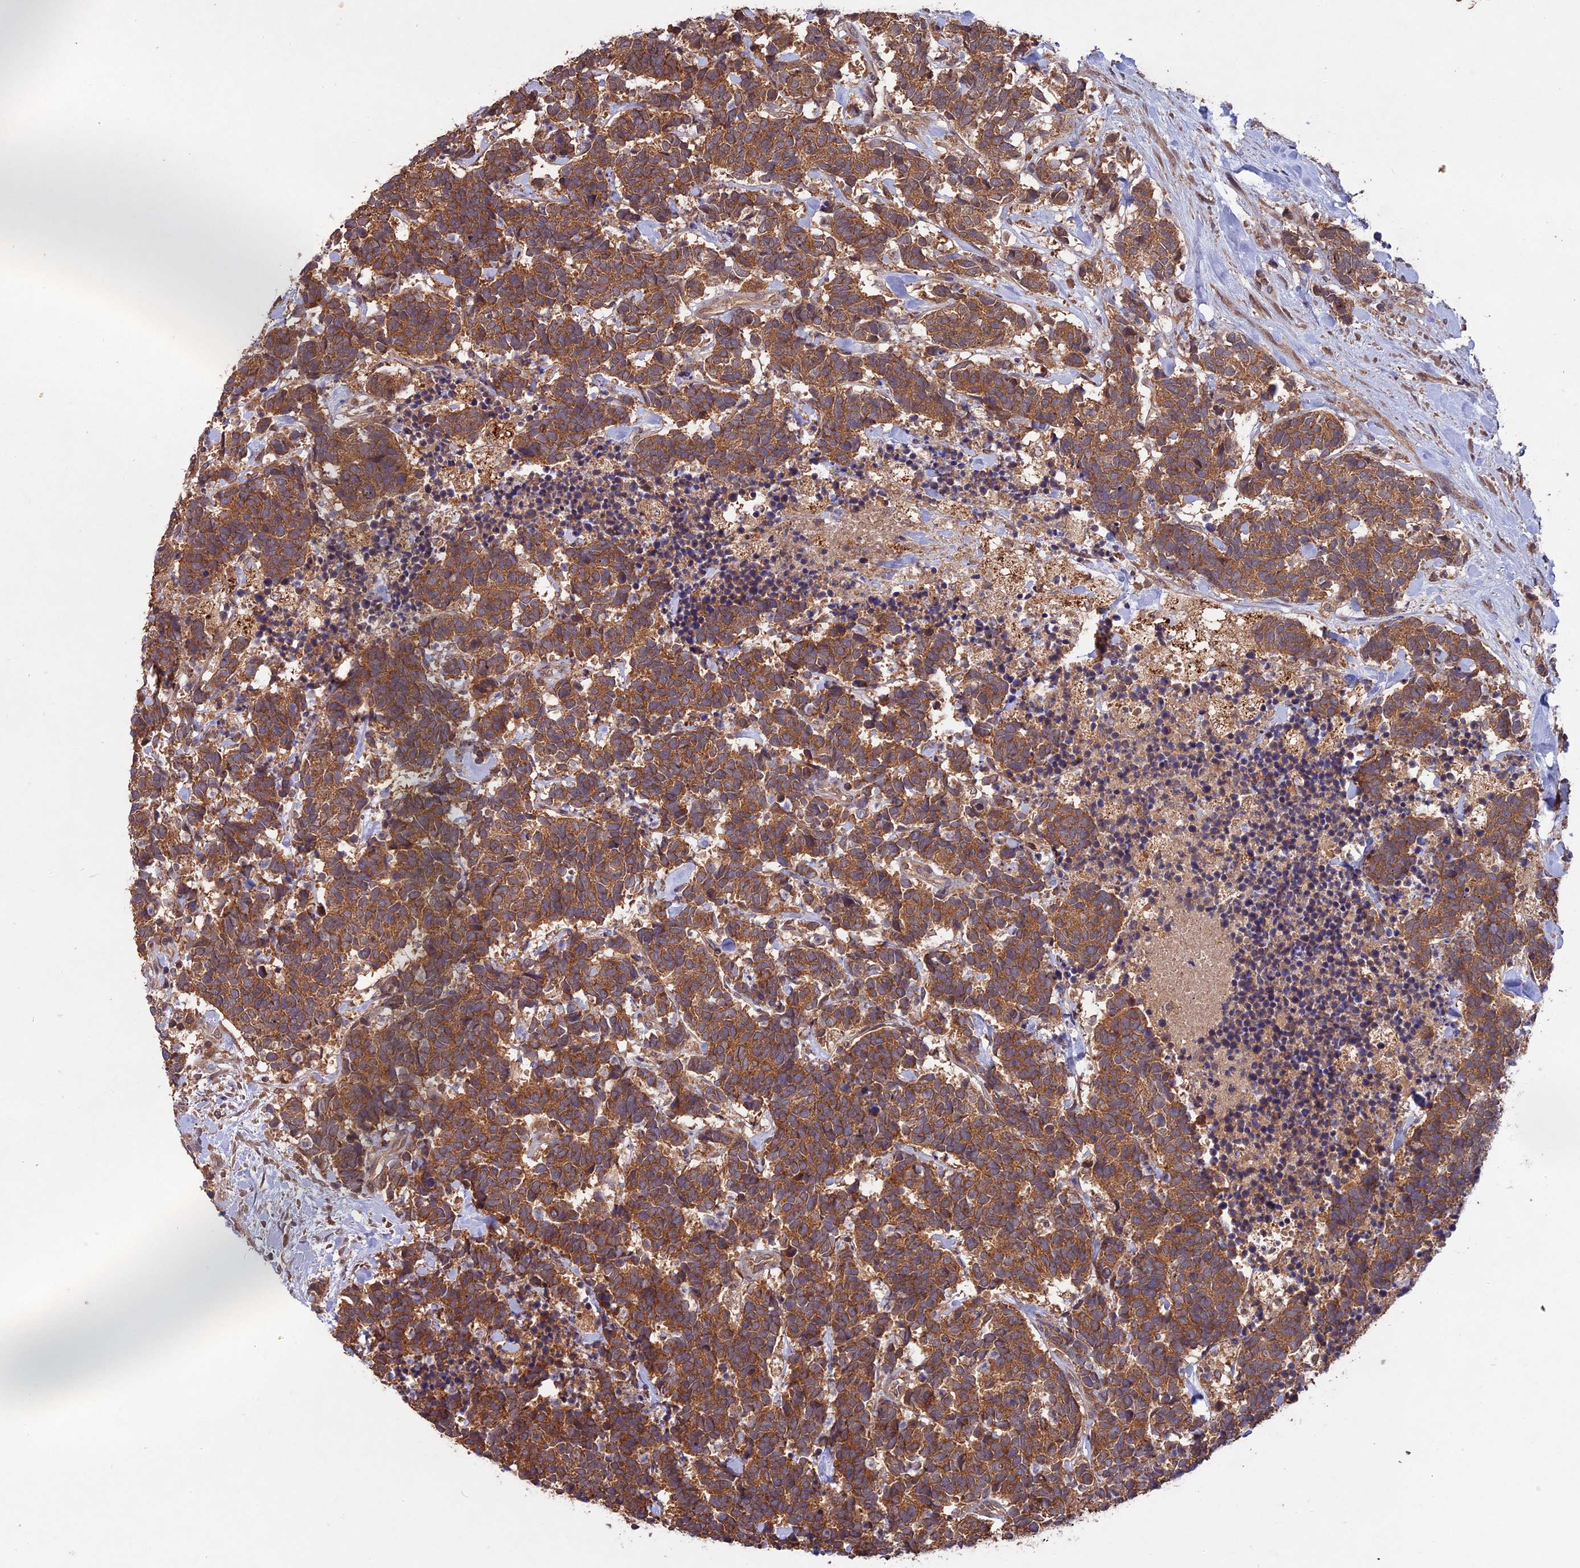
{"staining": {"intensity": "moderate", "quantity": ">75%", "location": "cytoplasmic/membranous"}, "tissue": "carcinoid", "cell_type": "Tumor cells", "image_type": "cancer", "snomed": [{"axis": "morphology", "description": "Carcinoma, NOS"}, {"axis": "morphology", "description": "Carcinoid, malignant, NOS"}, {"axis": "topography", "description": "Prostate"}], "caption": "Immunohistochemical staining of human carcinoid demonstrates medium levels of moderate cytoplasmic/membranous positivity in about >75% of tumor cells. Nuclei are stained in blue.", "gene": "CHAC1", "patient": {"sex": "male", "age": 57}}